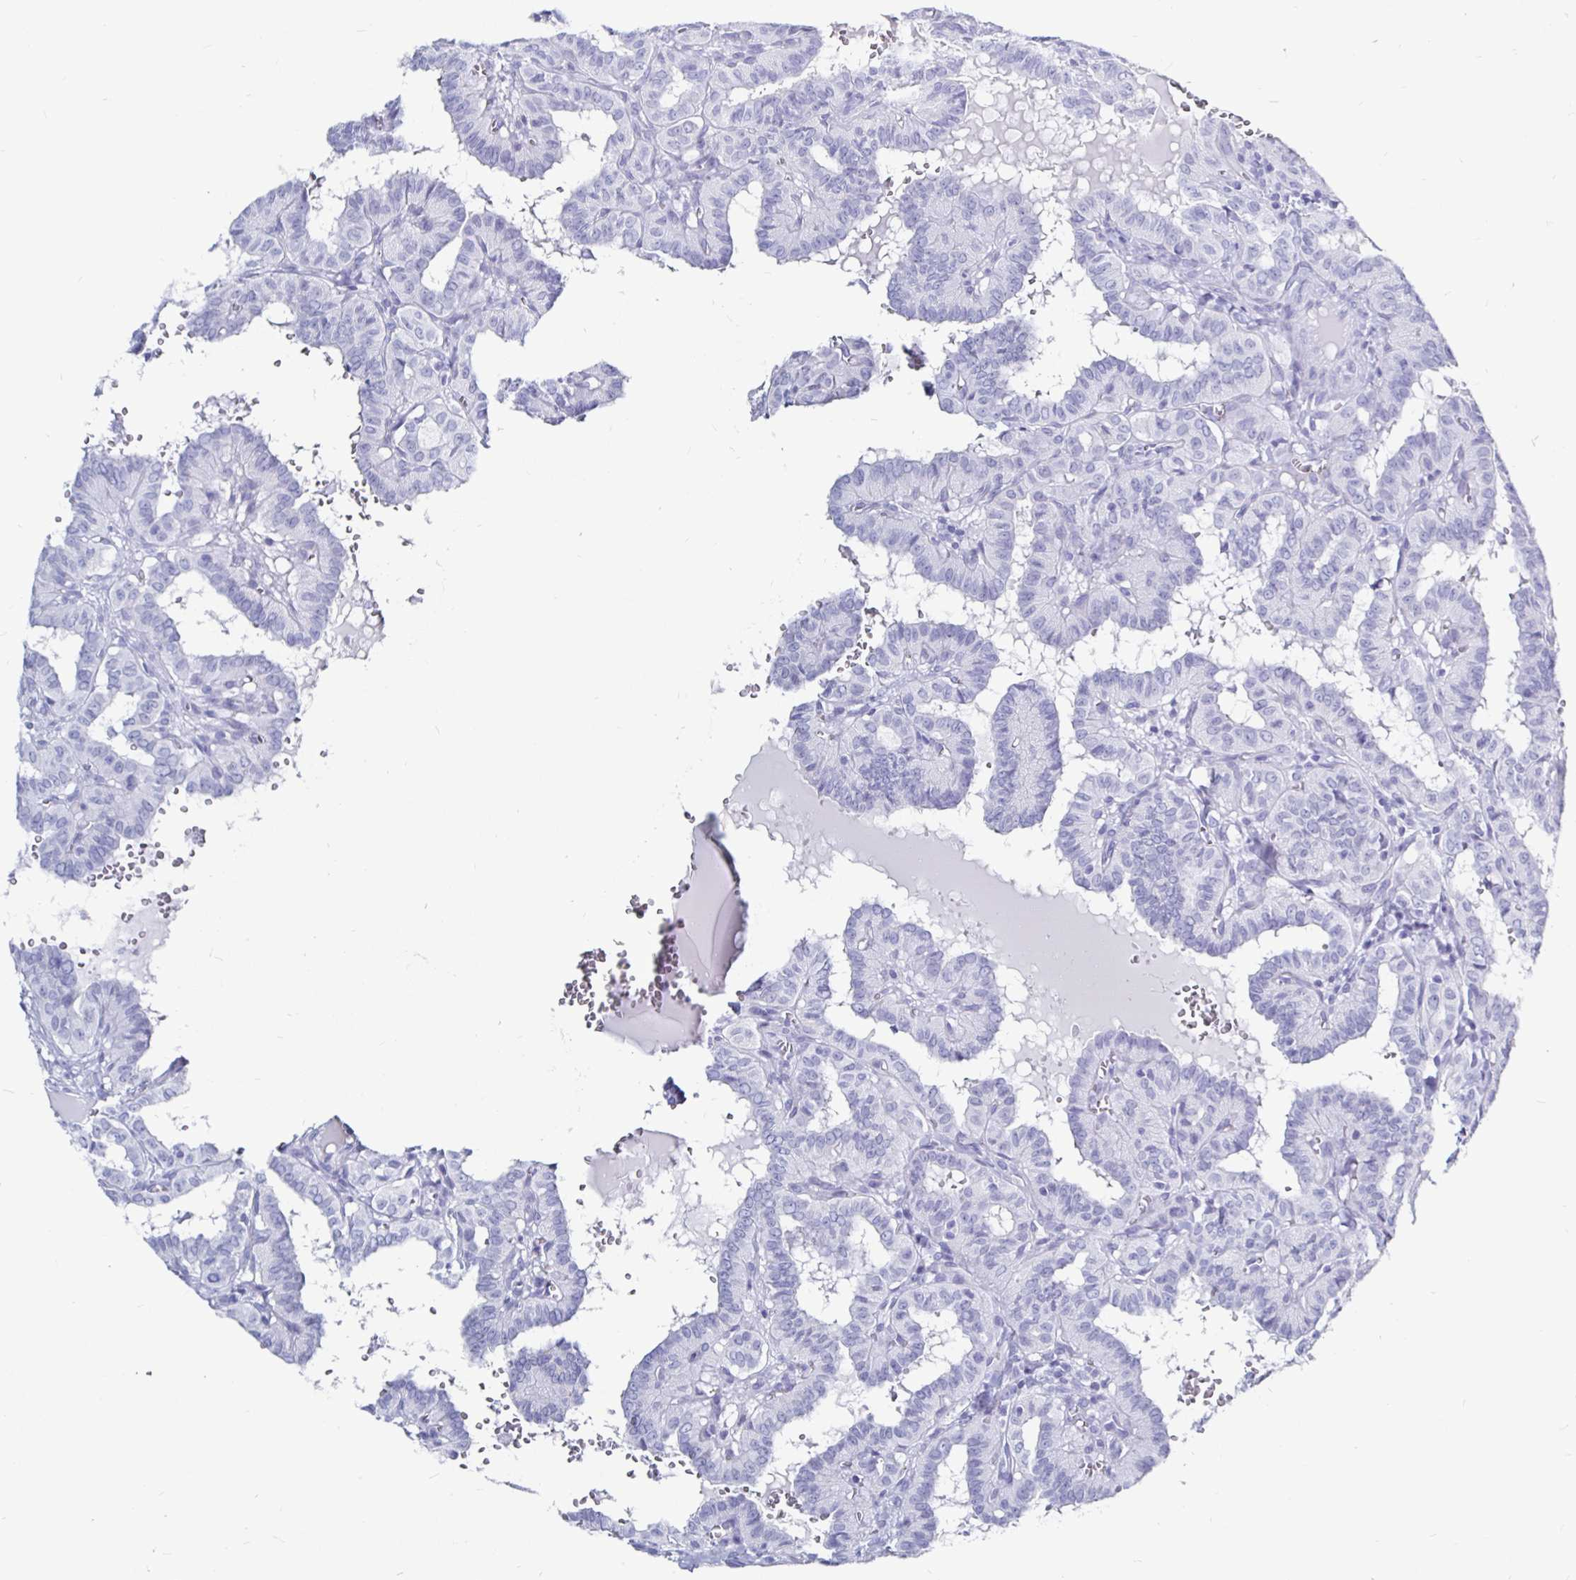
{"staining": {"intensity": "negative", "quantity": "none", "location": "none"}, "tissue": "thyroid cancer", "cell_type": "Tumor cells", "image_type": "cancer", "snomed": [{"axis": "morphology", "description": "Papillary adenocarcinoma, NOS"}, {"axis": "topography", "description": "Thyroid gland"}], "caption": "The image exhibits no staining of tumor cells in papillary adenocarcinoma (thyroid). The staining was performed using DAB (3,3'-diaminobenzidine) to visualize the protein expression in brown, while the nuclei were stained in blue with hematoxylin (Magnification: 20x).", "gene": "LUZP4", "patient": {"sex": "female", "age": 21}}